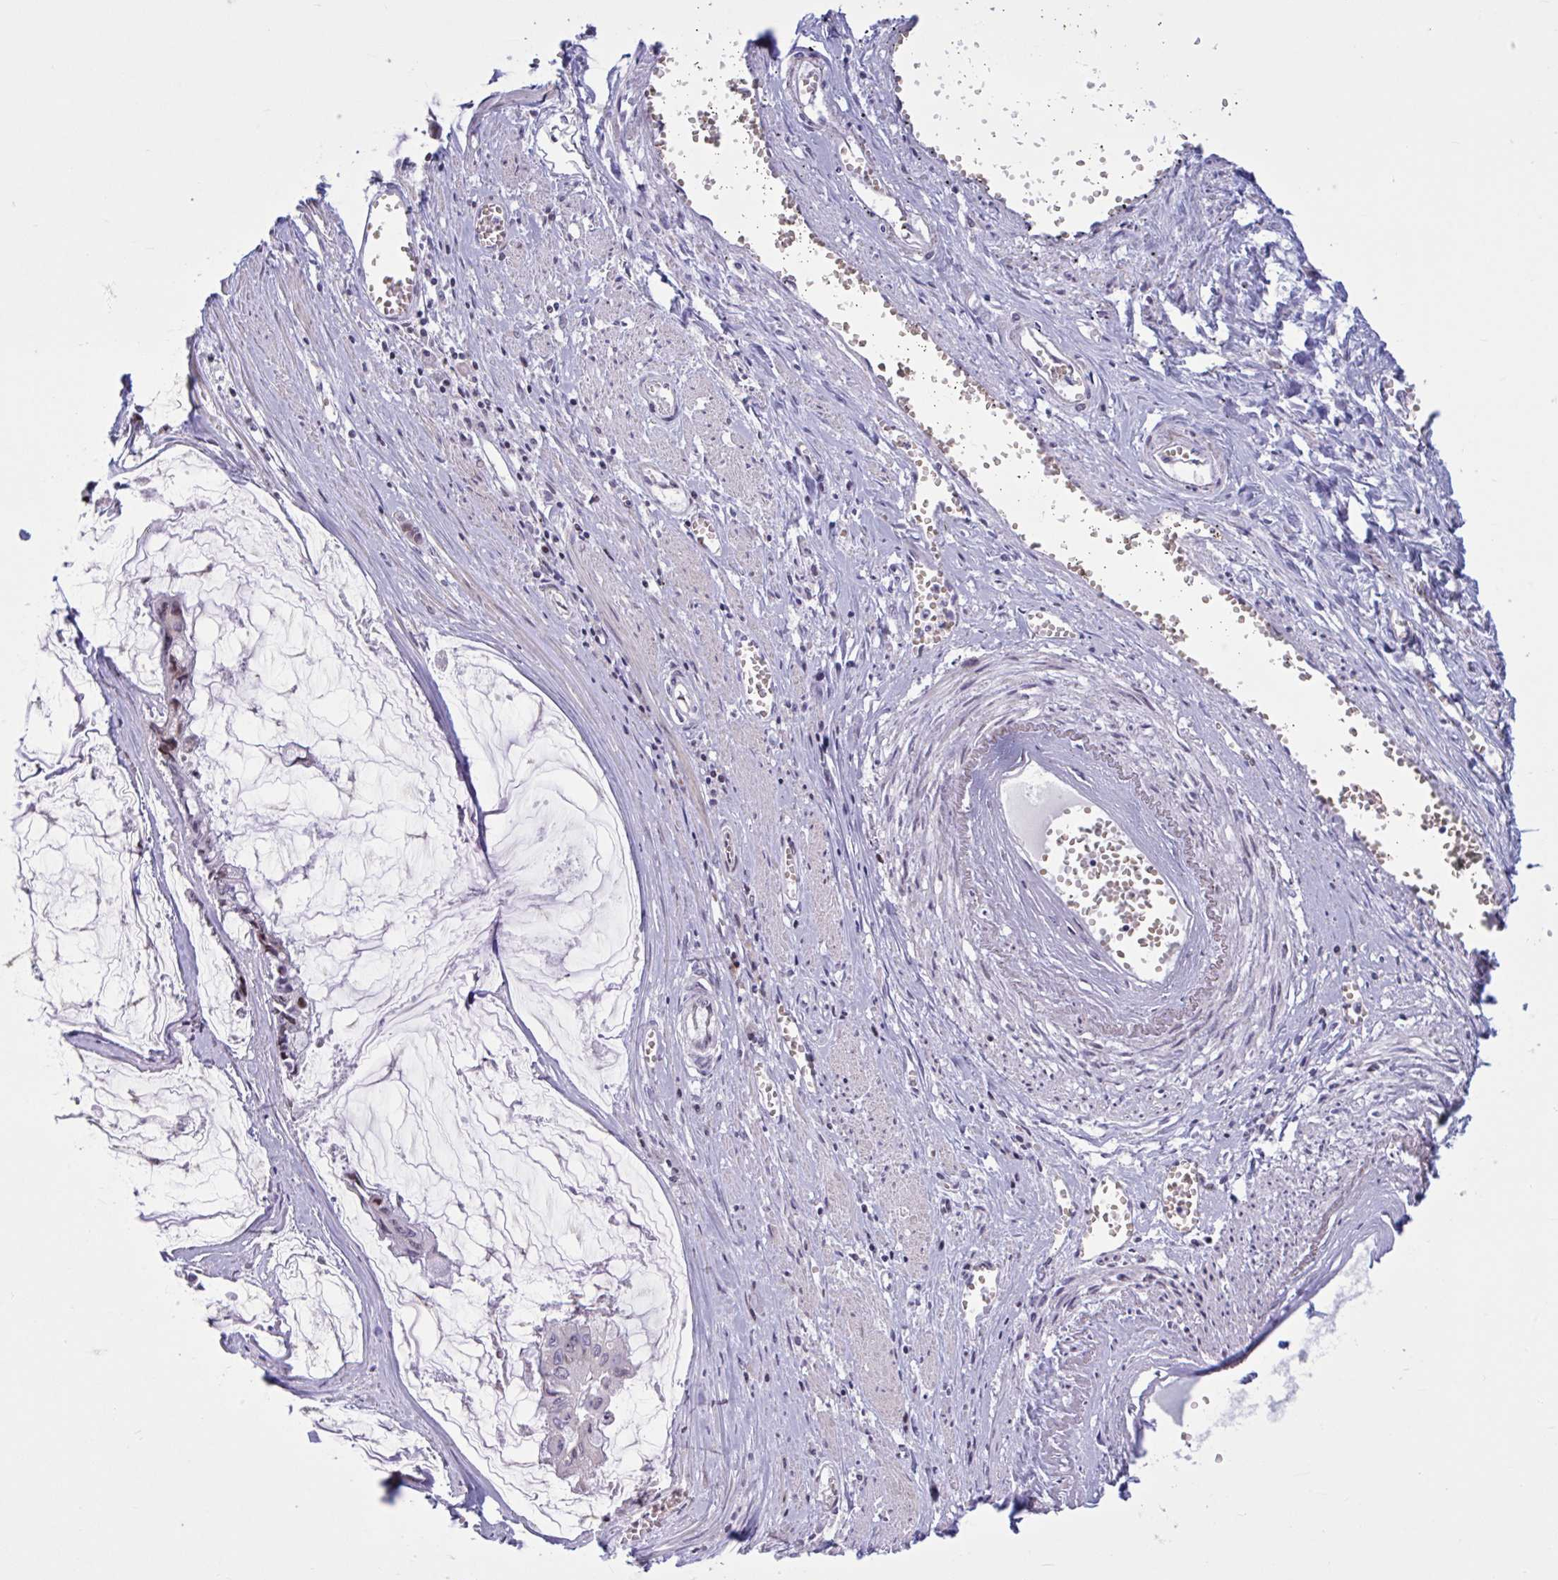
{"staining": {"intensity": "moderate", "quantity": "25%-75%", "location": "nuclear"}, "tissue": "ovarian cancer", "cell_type": "Tumor cells", "image_type": "cancer", "snomed": [{"axis": "morphology", "description": "Cystadenocarcinoma, mucinous, NOS"}, {"axis": "topography", "description": "Ovary"}], "caption": "Ovarian cancer (mucinous cystadenocarcinoma) tissue exhibits moderate nuclear staining in approximately 25%-75% of tumor cells", "gene": "RBL1", "patient": {"sex": "female", "age": 90}}